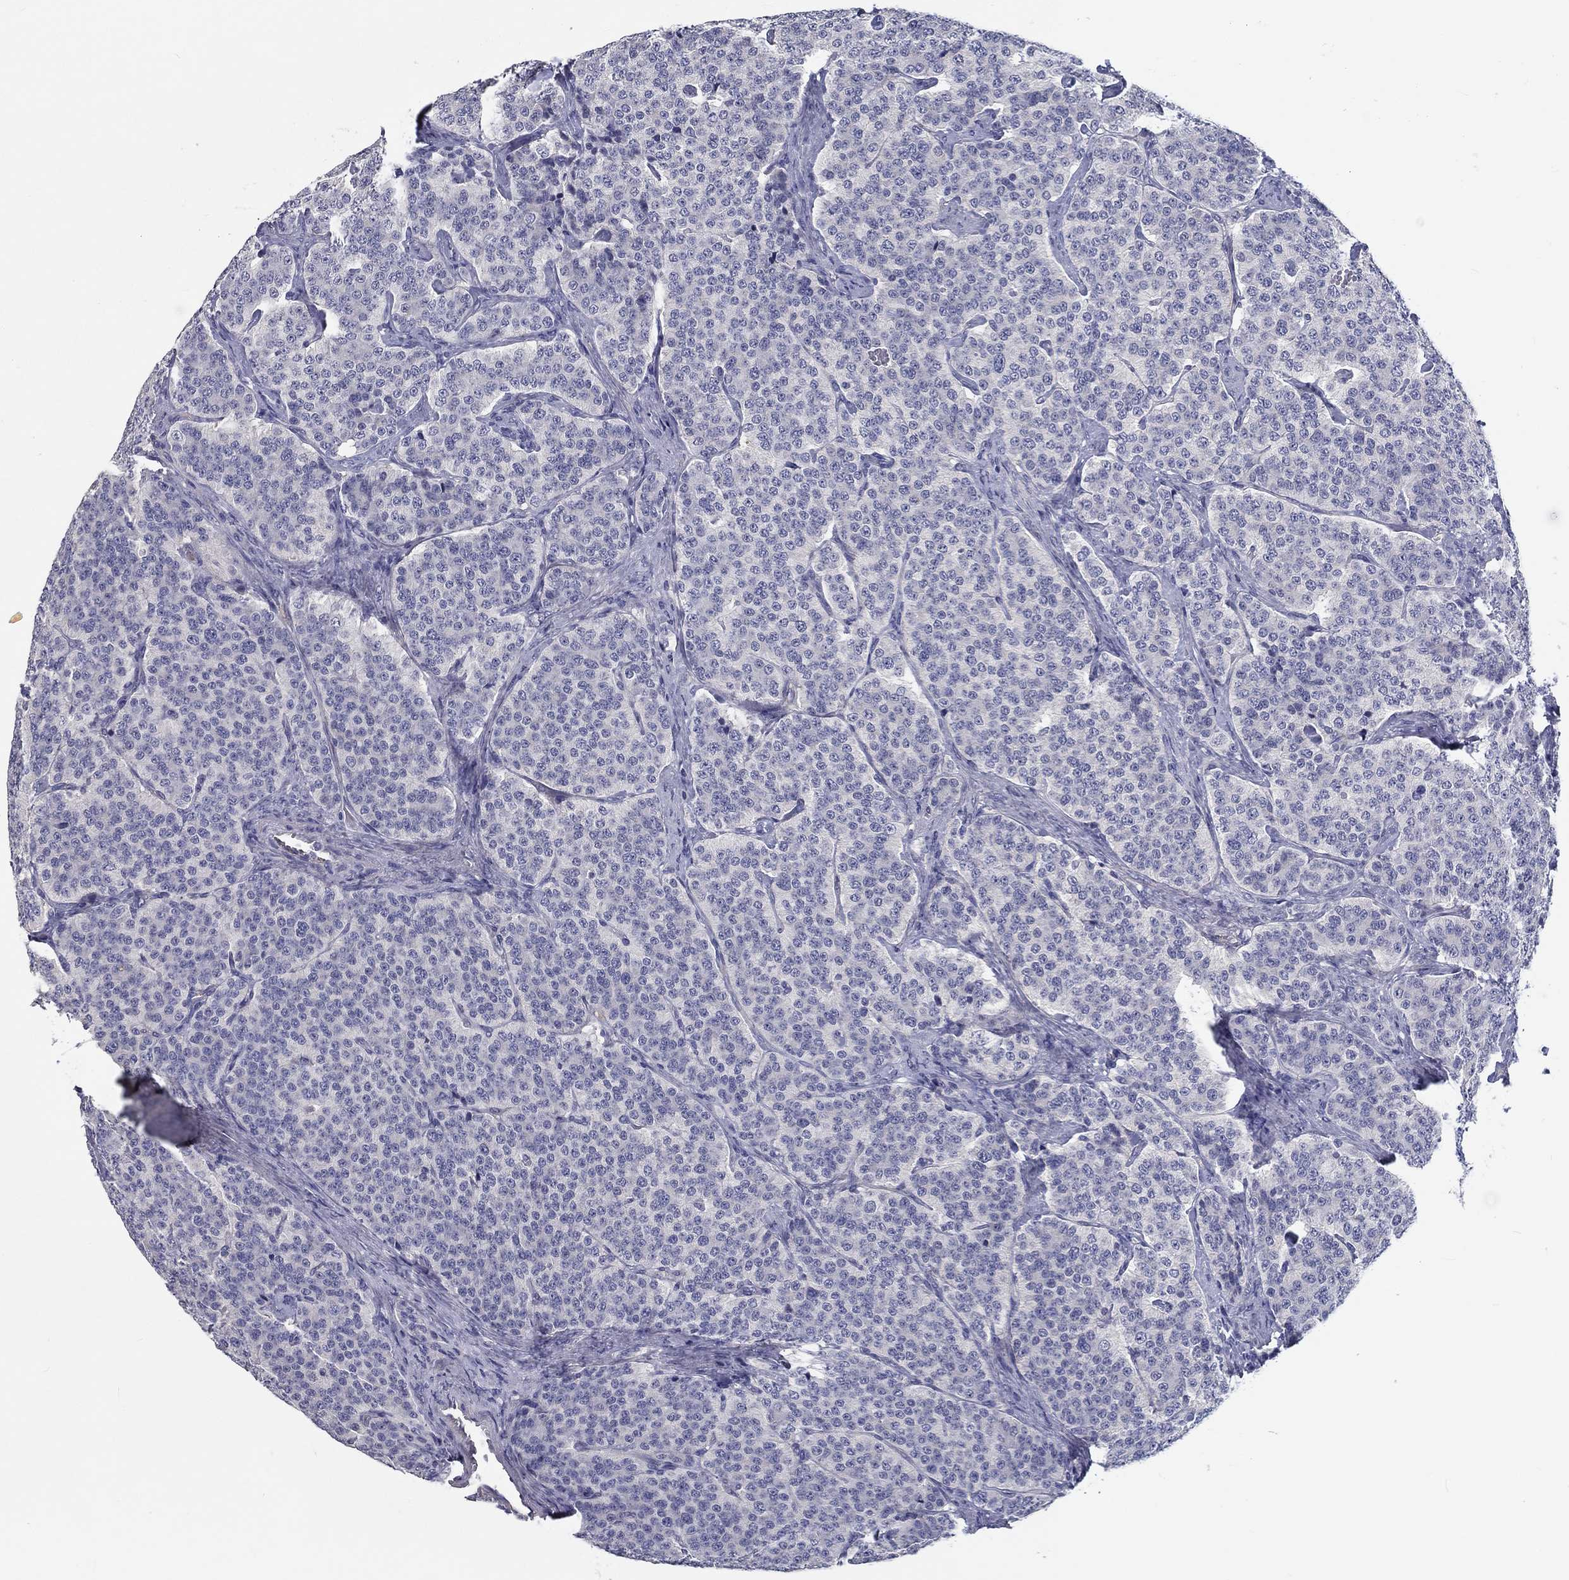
{"staining": {"intensity": "negative", "quantity": "none", "location": "none"}, "tissue": "carcinoid", "cell_type": "Tumor cells", "image_type": "cancer", "snomed": [{"axis": "morphology", "description": "Carcinoid, malignant, NOS"}, {"axis": "topography", "description": "Small intestine"}], "caption": "Carcinoid (malignant) stained for a protein using immunohistochemistry (IHC) demonstrates no staining tumor cells.", "gene": "CRYGD", "patient": {"sex": "female", "age": 58}}